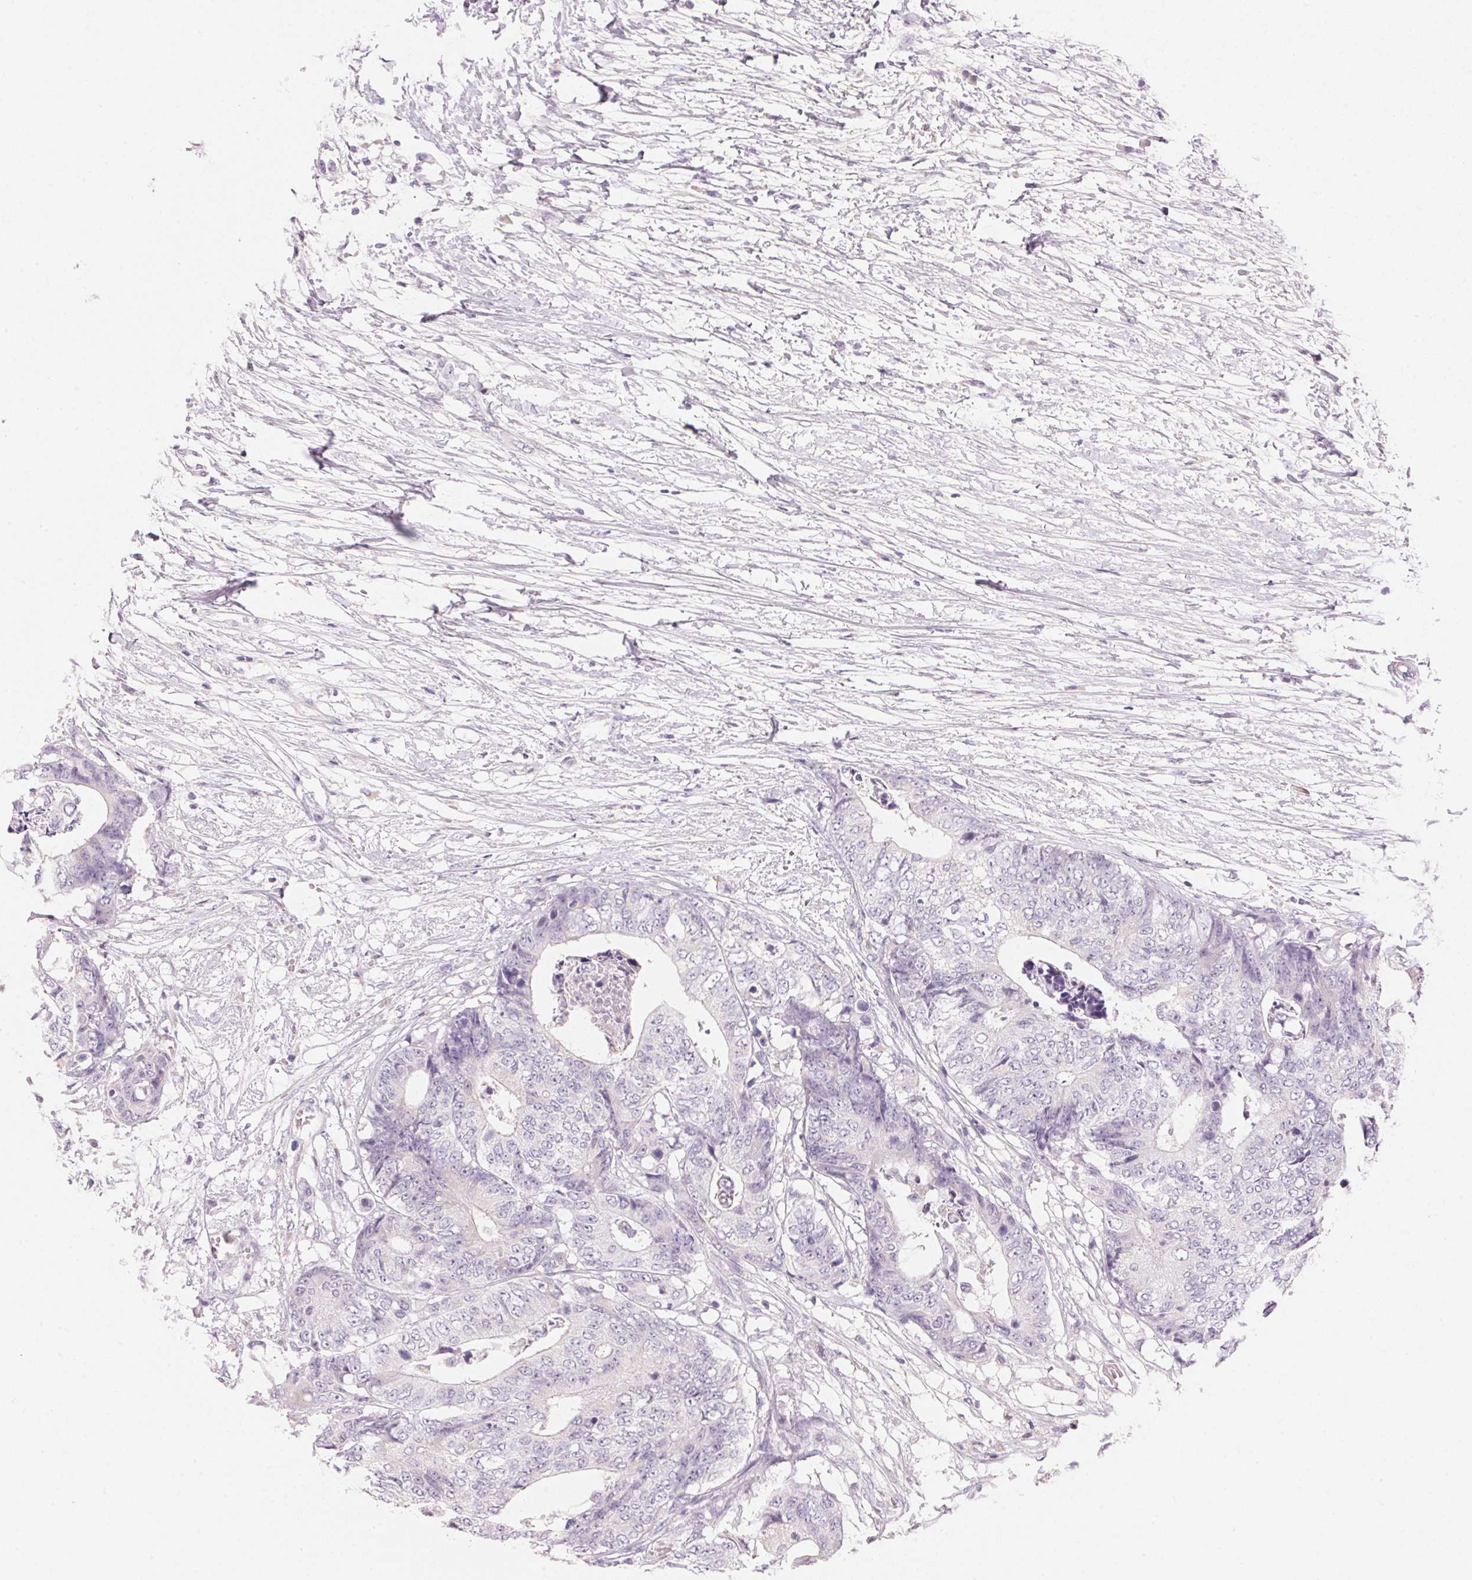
{"staining": {"intensity": "negative", "quantity": "none", "location": "none"}, "tissue": "colorectal cancer", "cell_type": "Tumor cells", "image_type": "cancer", "snomed": [{"axis": "morphology", "description": "Adenocarcinoma, NOS"}, {"axis": "topography", "description": "Colon"}], "caption": "A micrograph of human colorectal cancer (adenocarcinoma) is negative for staining in tumor cells.", "gene": "CYP11B1", "patient": {"sex": "female", "age": 48}}